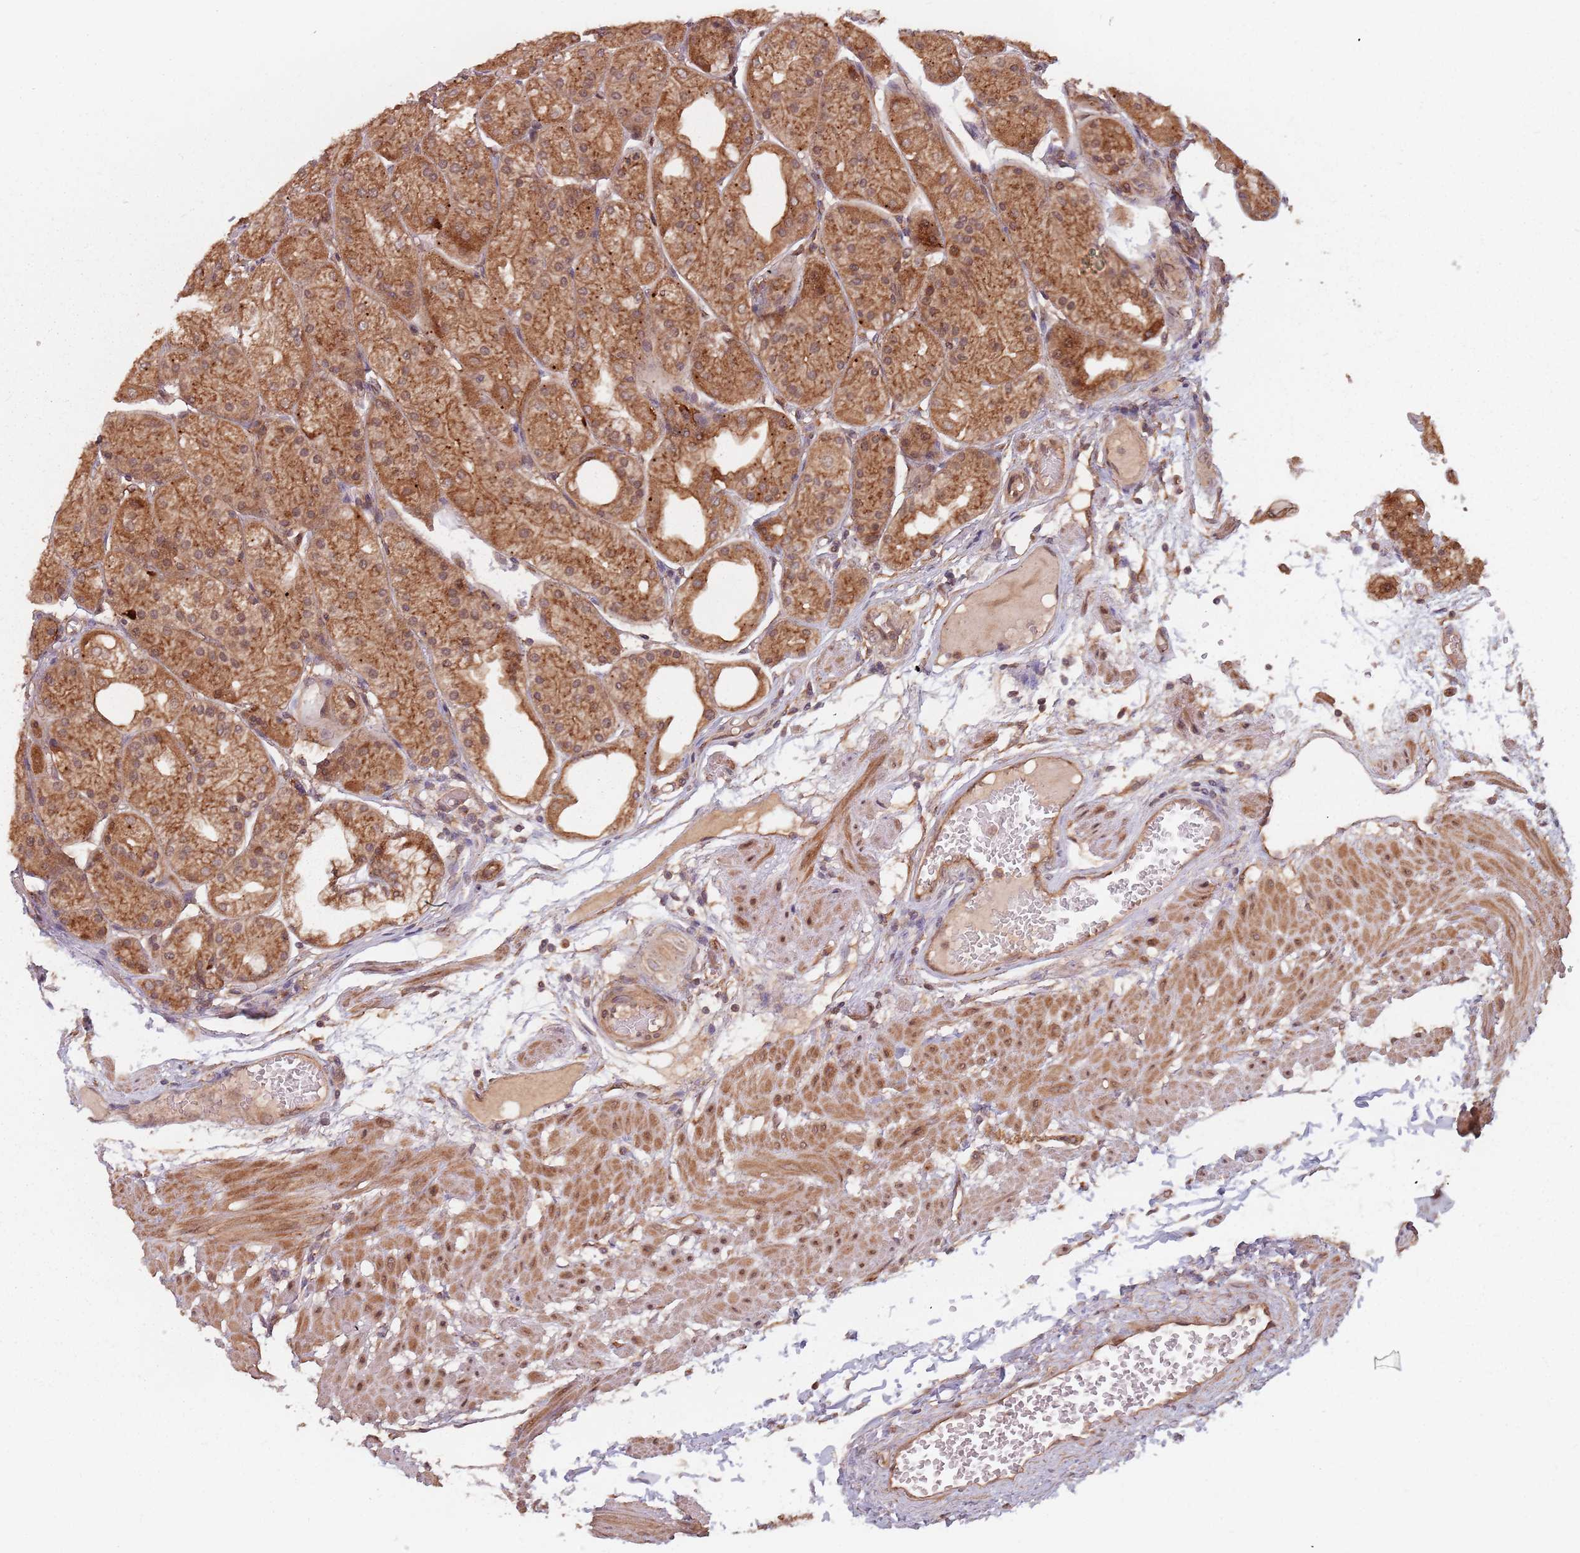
{"staining": {"intensity": "strong", "quantity": ">75%", "location": "cytoplasmic/membranous"}, "tissue": "stomach", "cell_type": "Glandular cells", "image_type": "normal", "snomed": [{"axis": "morphology", "description": "Normal tissue, NOS"}, {"axis": "topography", "description": "Stomach, upper"}], "caption": "The histopathology image displays immunohistochemical staining of normal stomach. There is strong cytoplasmic/membranous positivity is seen in about >75% of glandular cells. (DAB IHC with brightfield microscopy, high magnification).", "gene": "C3orf14", "patient": {"sex": "male", "age": 72}}